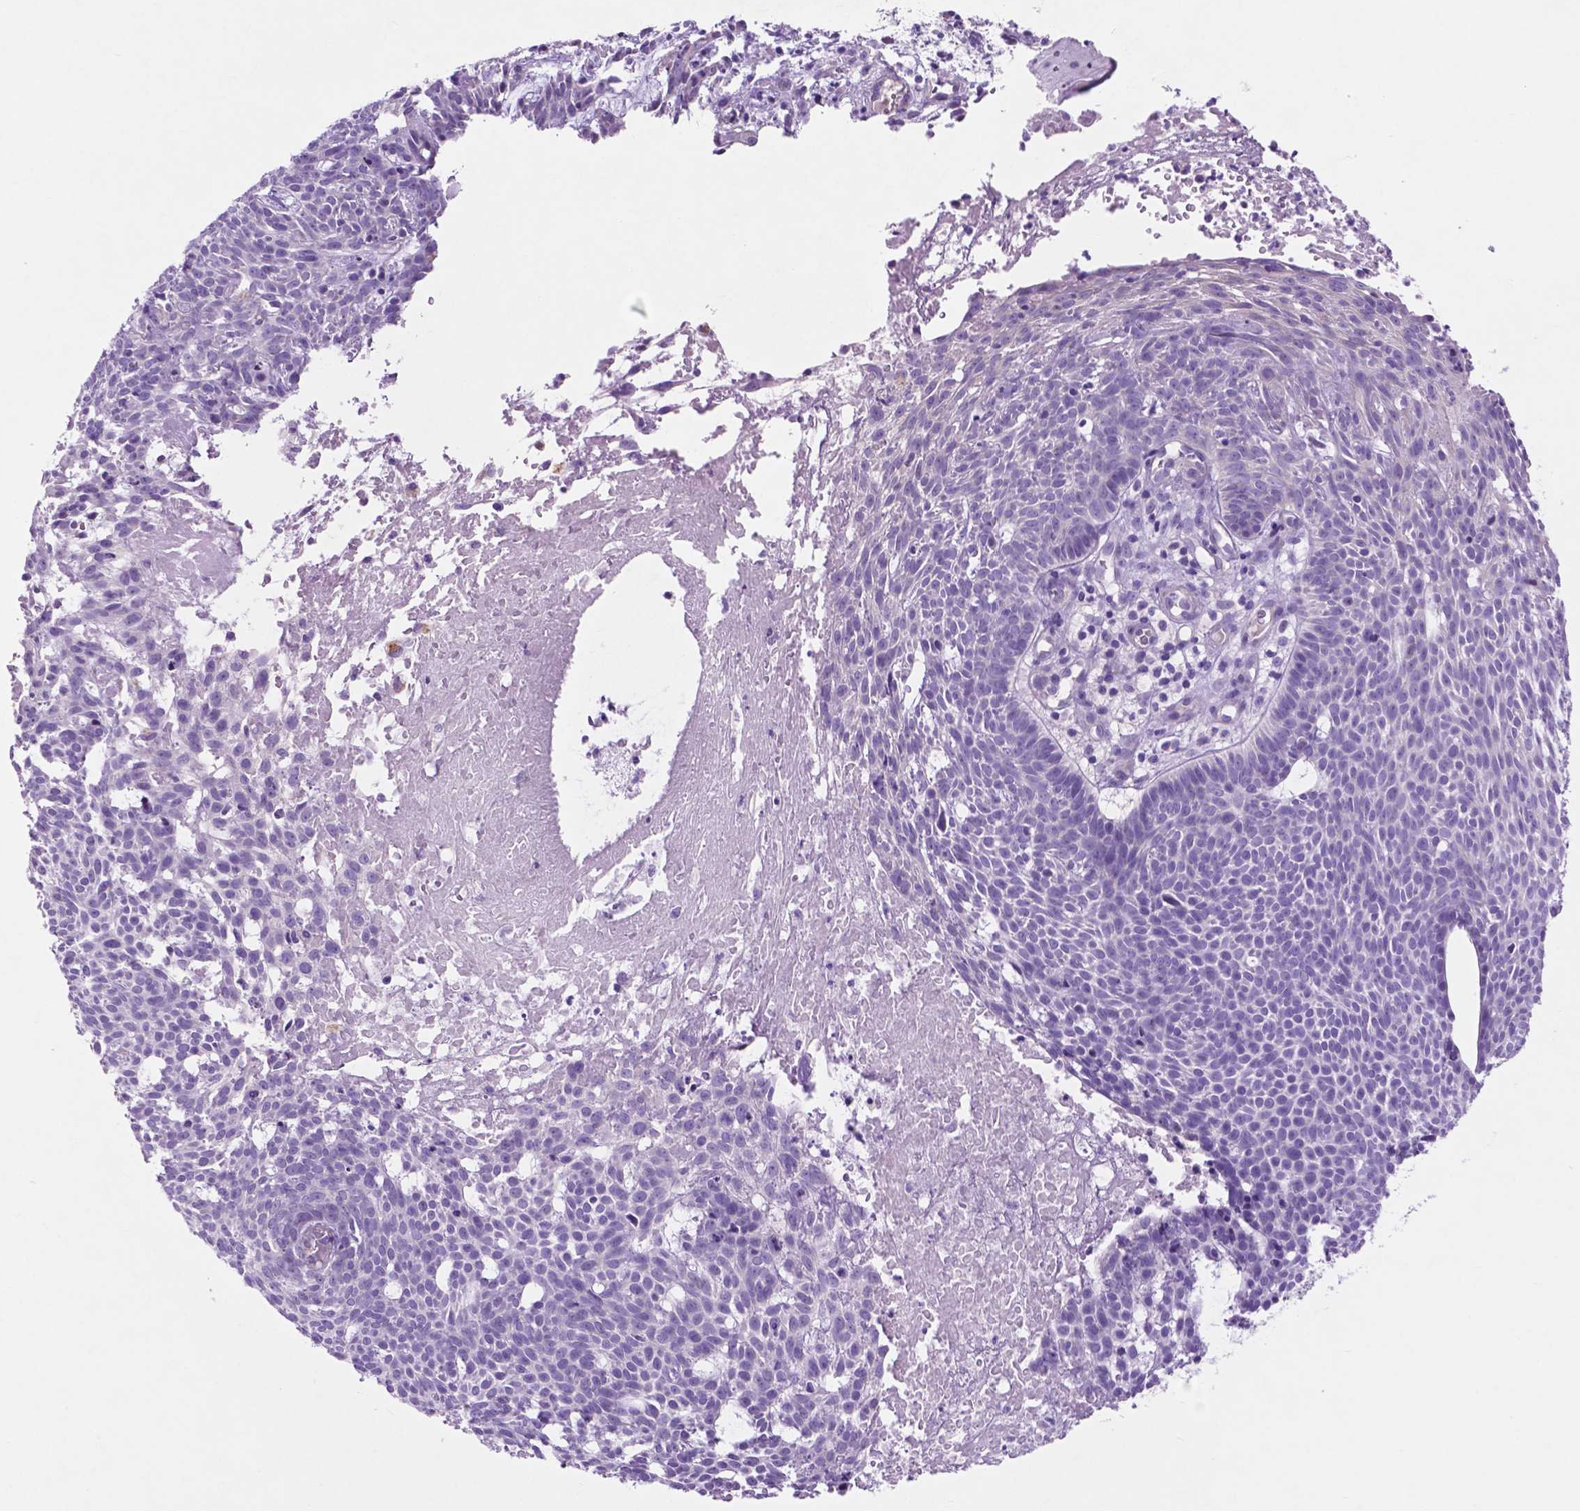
{"staining": {"intensity": "negative", "quantity": "none", "location": "none"}, "tissue": "skin cancer", "cell_type": "Tumor cells", "image_type": "cancer", "snomed": [{"axis": "morphology", "description": "Basal cell carcinoma"}, {"axis": "topography", "description": "Skin"}], "caption": "This image is of skin cancer stained with immunohistochemistry to label a protein in brown with the nuclei are counter-stained blue. There is no staining in tumor cells.", "gene": "ASPG", "patient": {"sex": "male", "age": 59}}